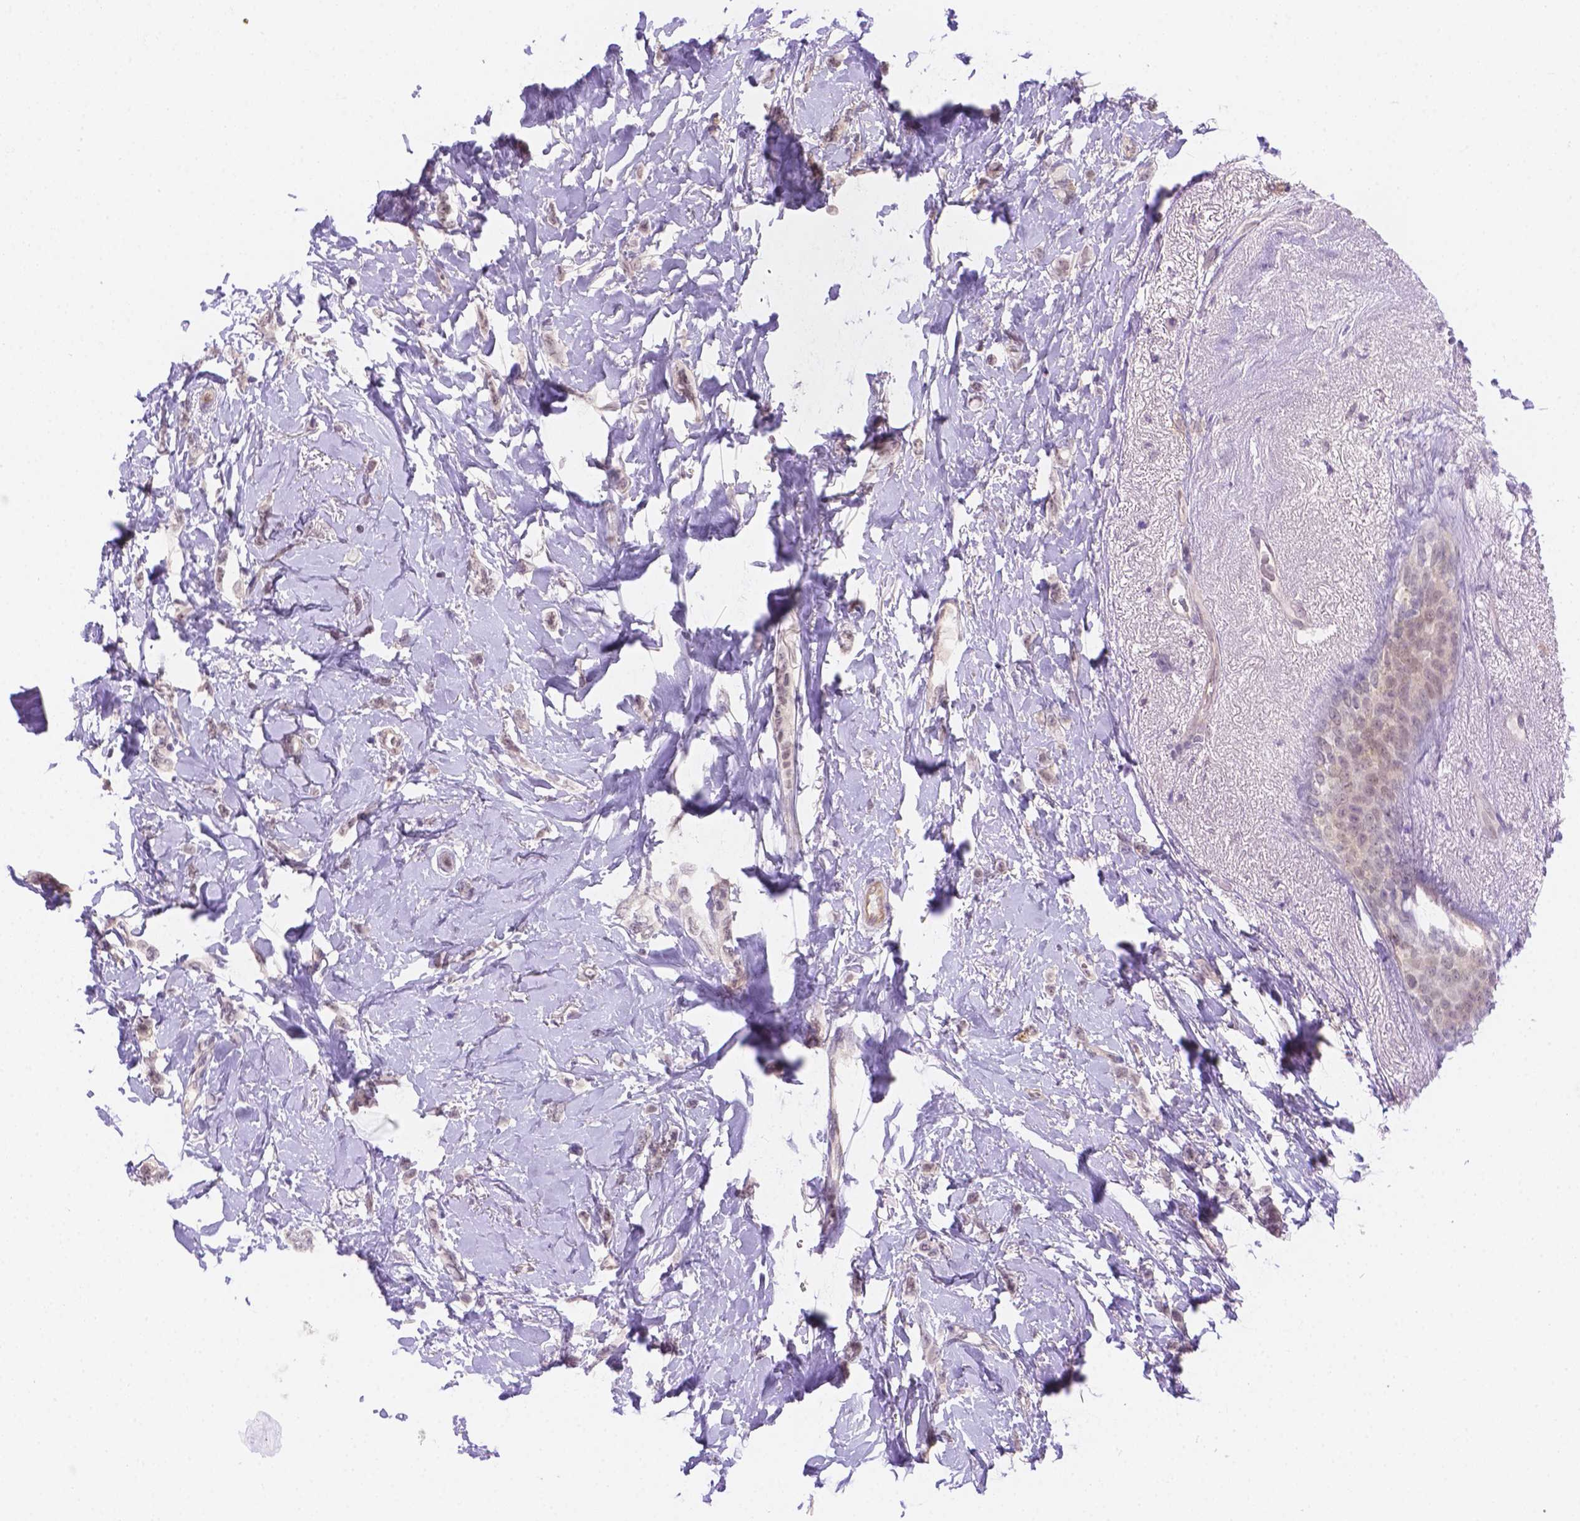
{"staining": {"intensity": "negative", "quantity": "none", "location": "none"}, "tissue": "breast cancer", "cell_type": "Tumor cells", "image_type": "cancer", "snomed": [{"axis": "morphology", "description": "Lobular carcinoma"}, {"axis": "topography", "description": "Breast"}], "caption": "DAB immunohistochemical staining of breast cancer (lobular carcinoma) displays no significant positivity in tumor cells.", "gene": "NXPE2", "patient": {"sex": "female", "age": 66}}